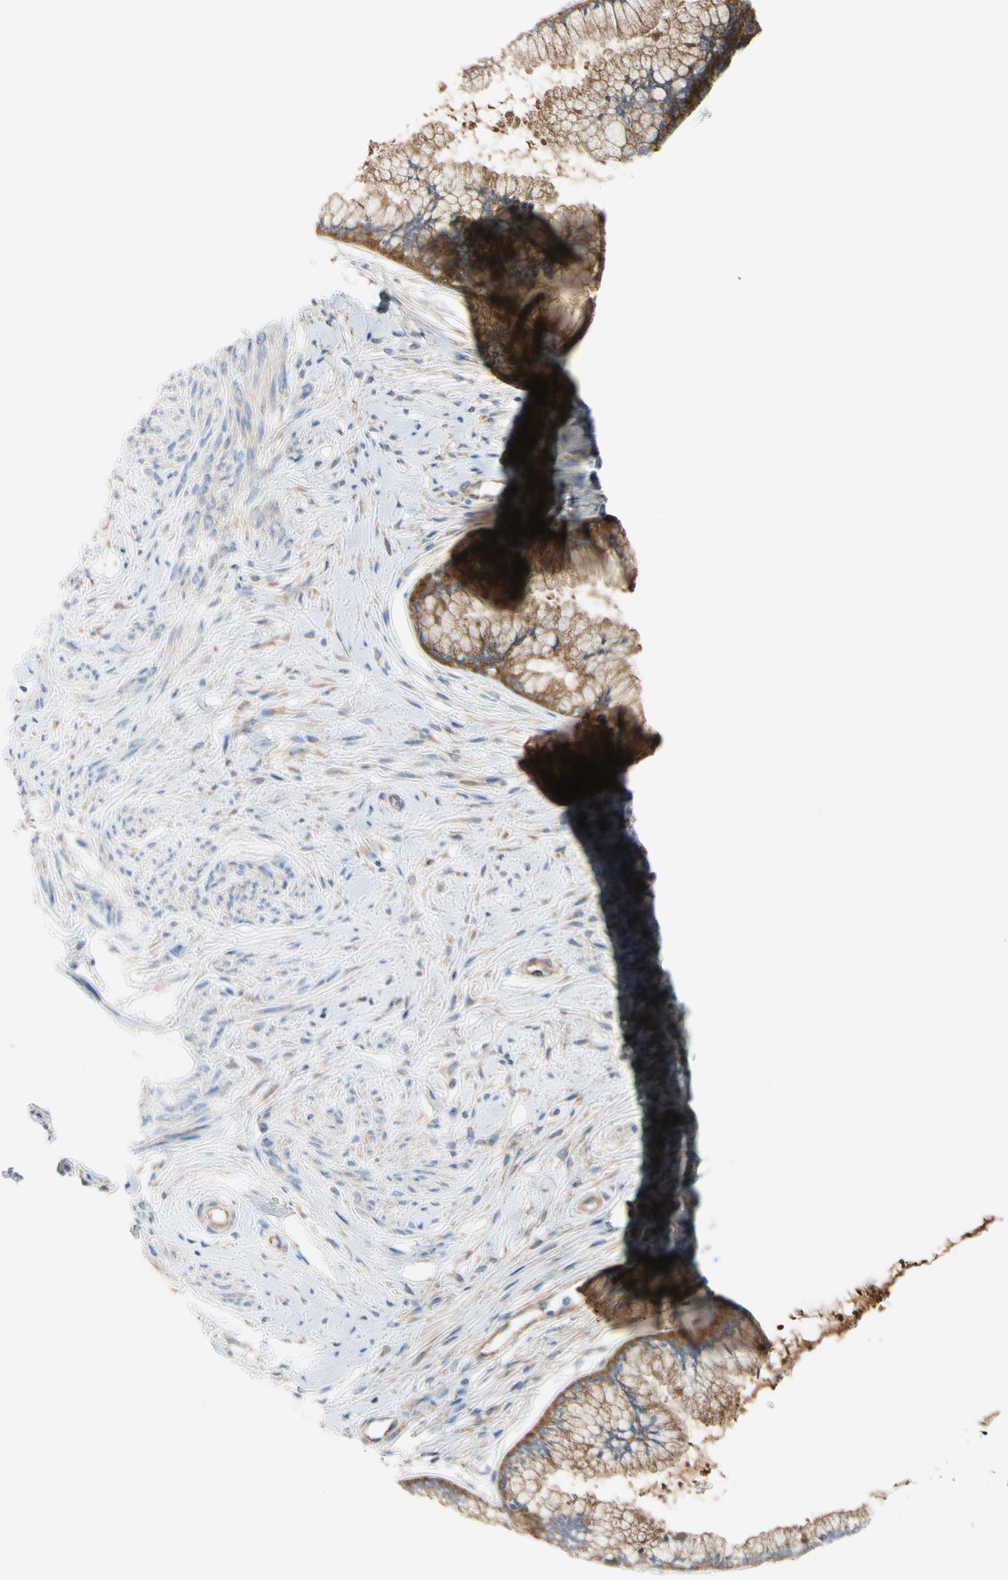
{"staining": {"intensity": "weak", "quantity": ">75%", "location": "cytoplasmic/membranous"}, "tissue": "cervix", "cell_type": "Glandular cells", "image_type": "normal", "snomed": [{"axis": "morphology", "description": "Normal tissue, NOS"}, {"axis": "topography", "description": "Cervix"}], "caption": "Weak cytoplasmic/membranous expression is appreciated in approximately >75% of glandular cells in benign cervix.", "gene": "GPHN", "patient": {"sex": "female", "age": 39}}